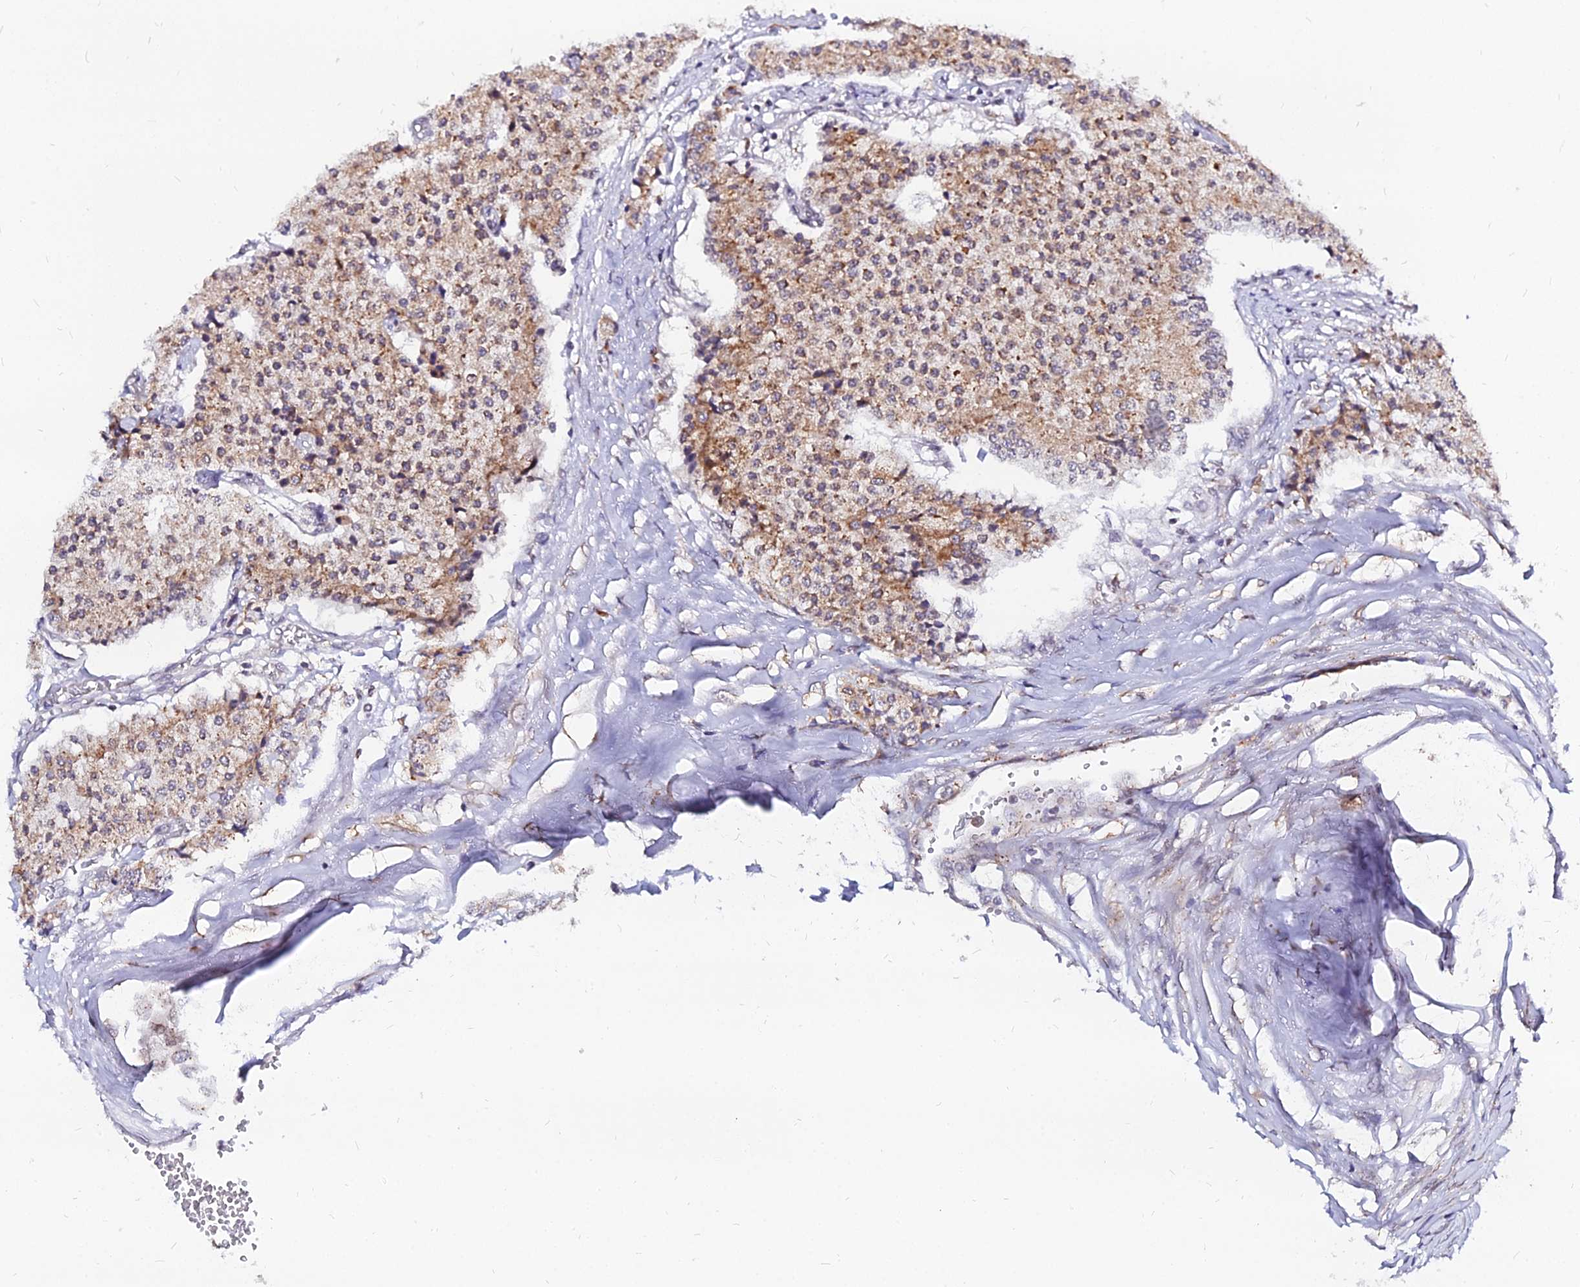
{"staining": {"intensity": "moderate", "quantity": ">75%", "location": "cytoplasmic/membranous"}, "tissue": "carcinoid", "cell_type": "Tumor cells", "image_type": "cancer", "snomed": [{"axis": "morphology", "description": "Carcinoid, malignant, NOS"}, {"axis": "topography", "description": "Colon"}], "caption": "This is an image of immunohistochemistry (IHC) staining of carcinoid, which shows moderate expression in the cytoplasmic/membranous of tumor cells.", "gene": "RNF121", "patient": {"sex": "female", "age": 52}}